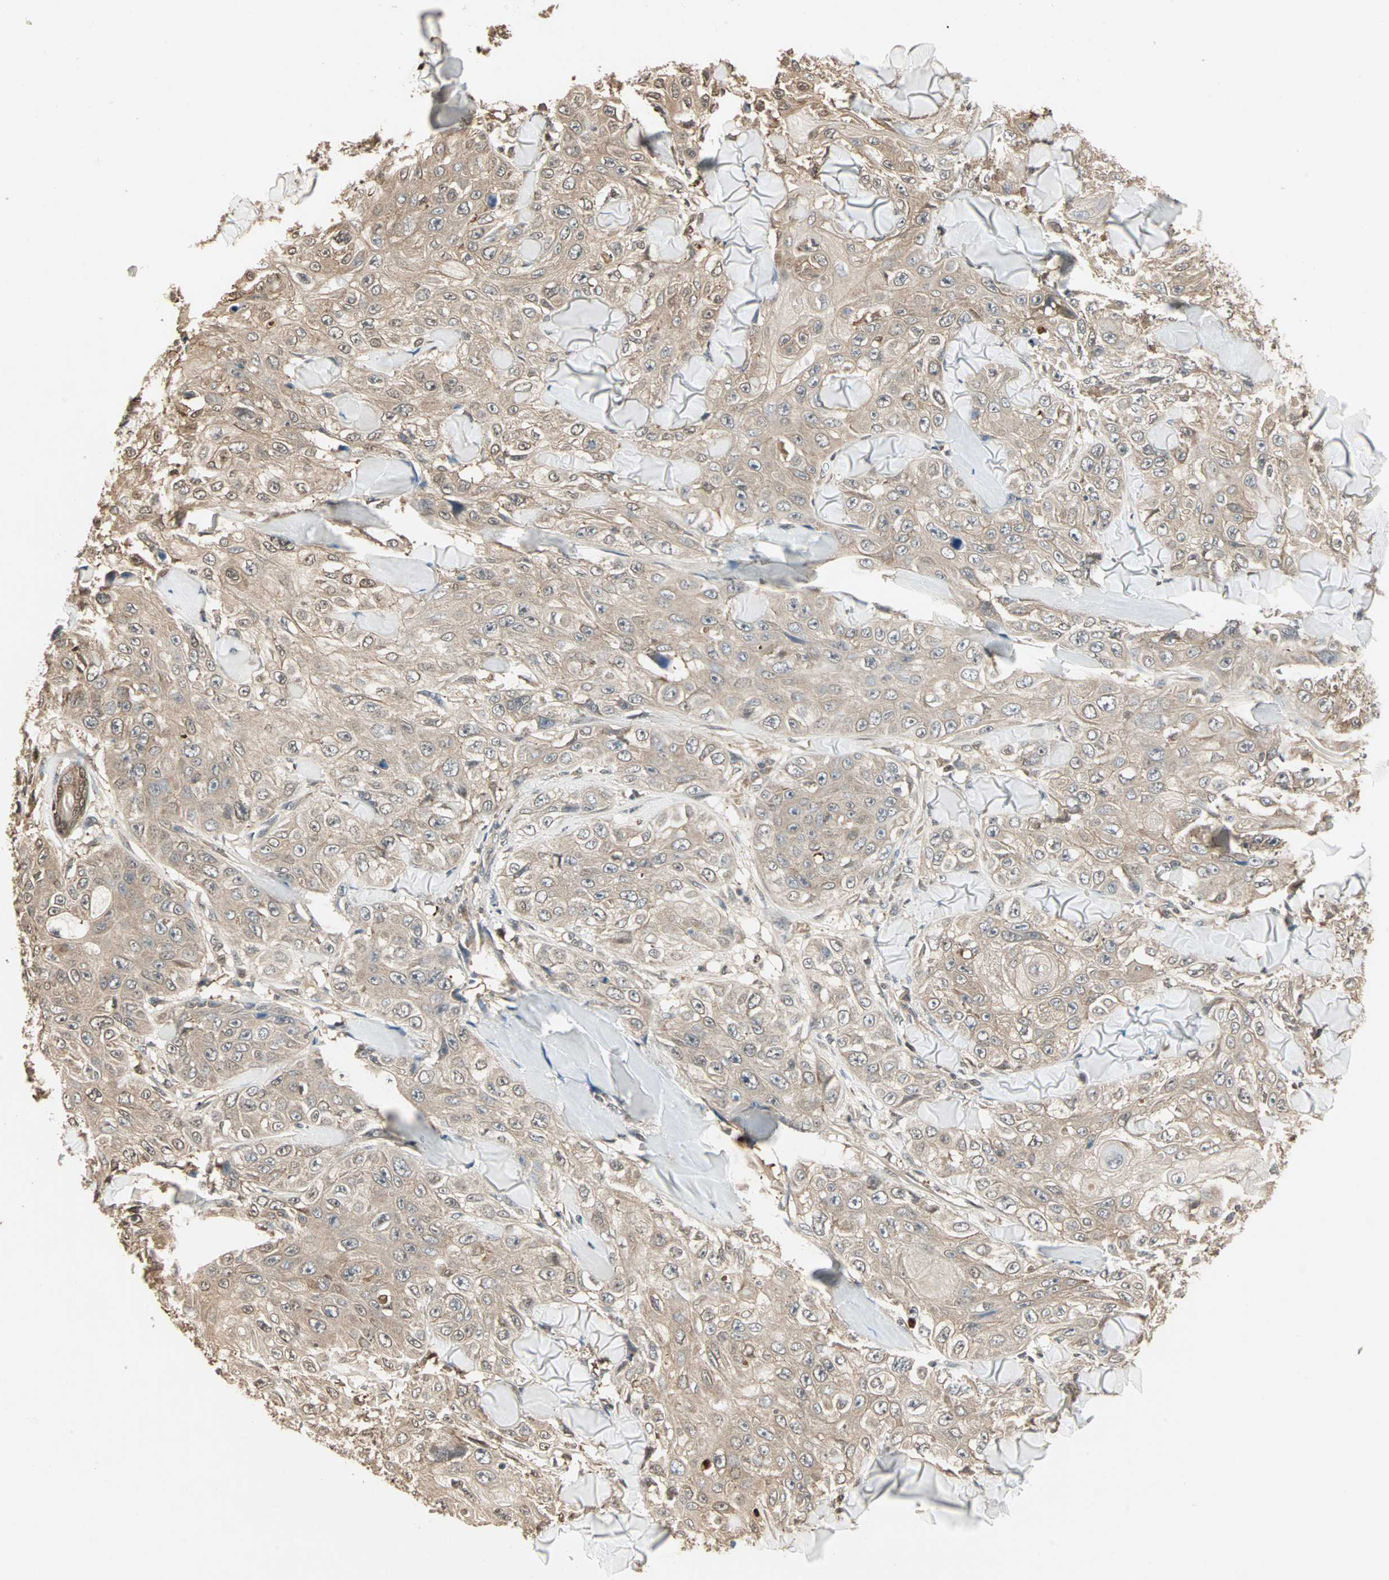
{"staining": {"intensity": "moderate", "quantity": ">75%", "location": "cytoplasmic/membranous"}, "tissue": "skin cancer", "cell_type": "Tumor cells", "image_type": "cancer", "snomed": [{"axis": "morphology", "description": "Squamous cell carcinoma, NOS"}, {"axis": "topography", "description": "Skin"}], "caption": "Tumor cells exhibit medium levels of moderate cytoplasmic/membranous positivity in approximately >75% of cells in squamous cell carcinoma (skin). (Brightfield microscopy of DAB IHC at high magnification).", "gene": "DRG2", "patient": {"sex": "male", "age": 86}}